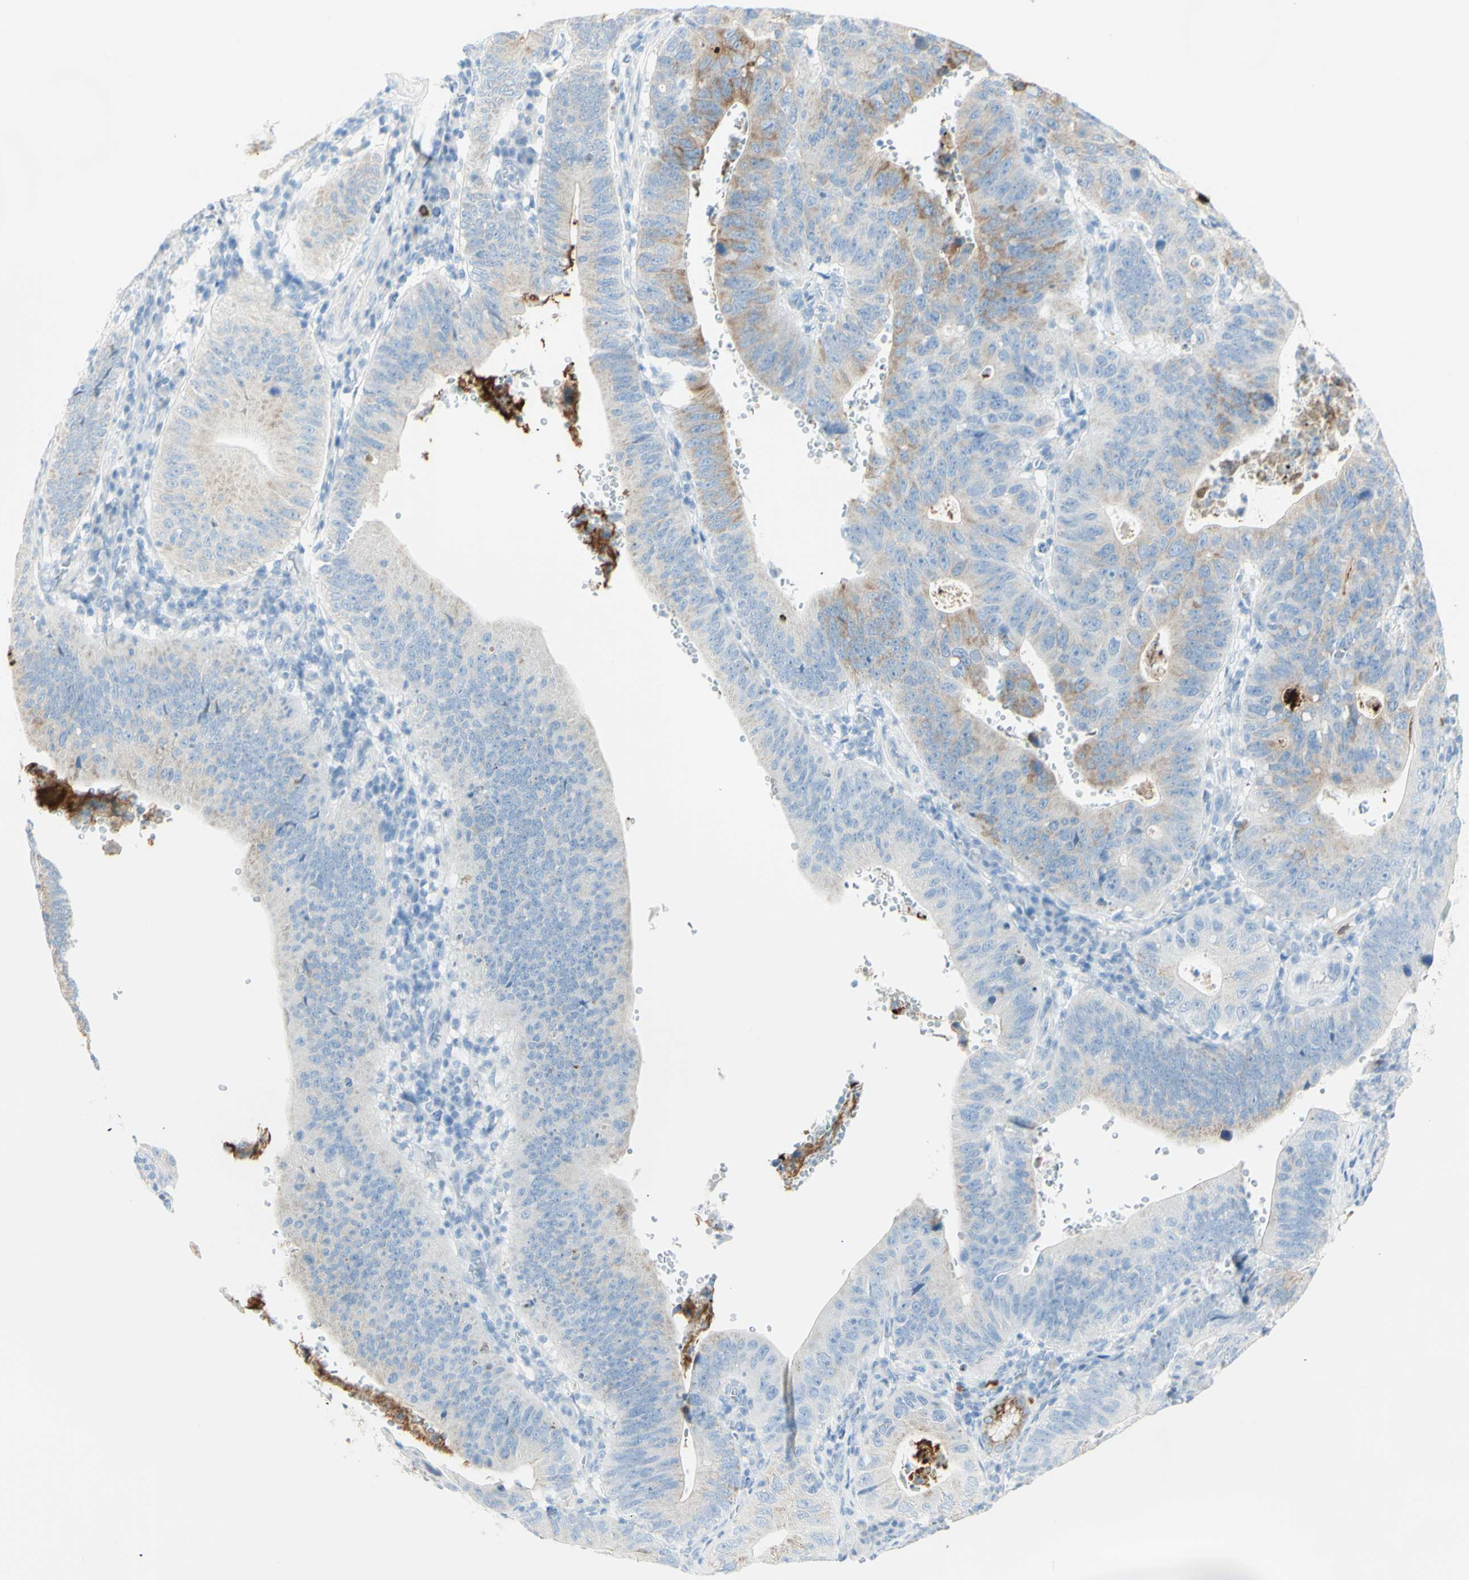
{"staining": {"intensity": "moderate", "quantity": "<25%", "location": "cytoplasmic/membranous"}, "tissue": "stomach cancer", "cell_type": "Tumor cells", "image_type": "cancer", "snomed": [{"axis": "morphology", "description": "Adenocarcinoma, NOS"}, {"axis": "topography", "description": "Stomach"}], "caption": "This is a histology image of immunohistochemistry (IHC) staining of adenocarcinoma (stomach), which shows moderate positivity in the cytoplasmic/membranous of tumor cells.", "gene": "LETM1", "patient": {"sex": "male", "age": 59}}